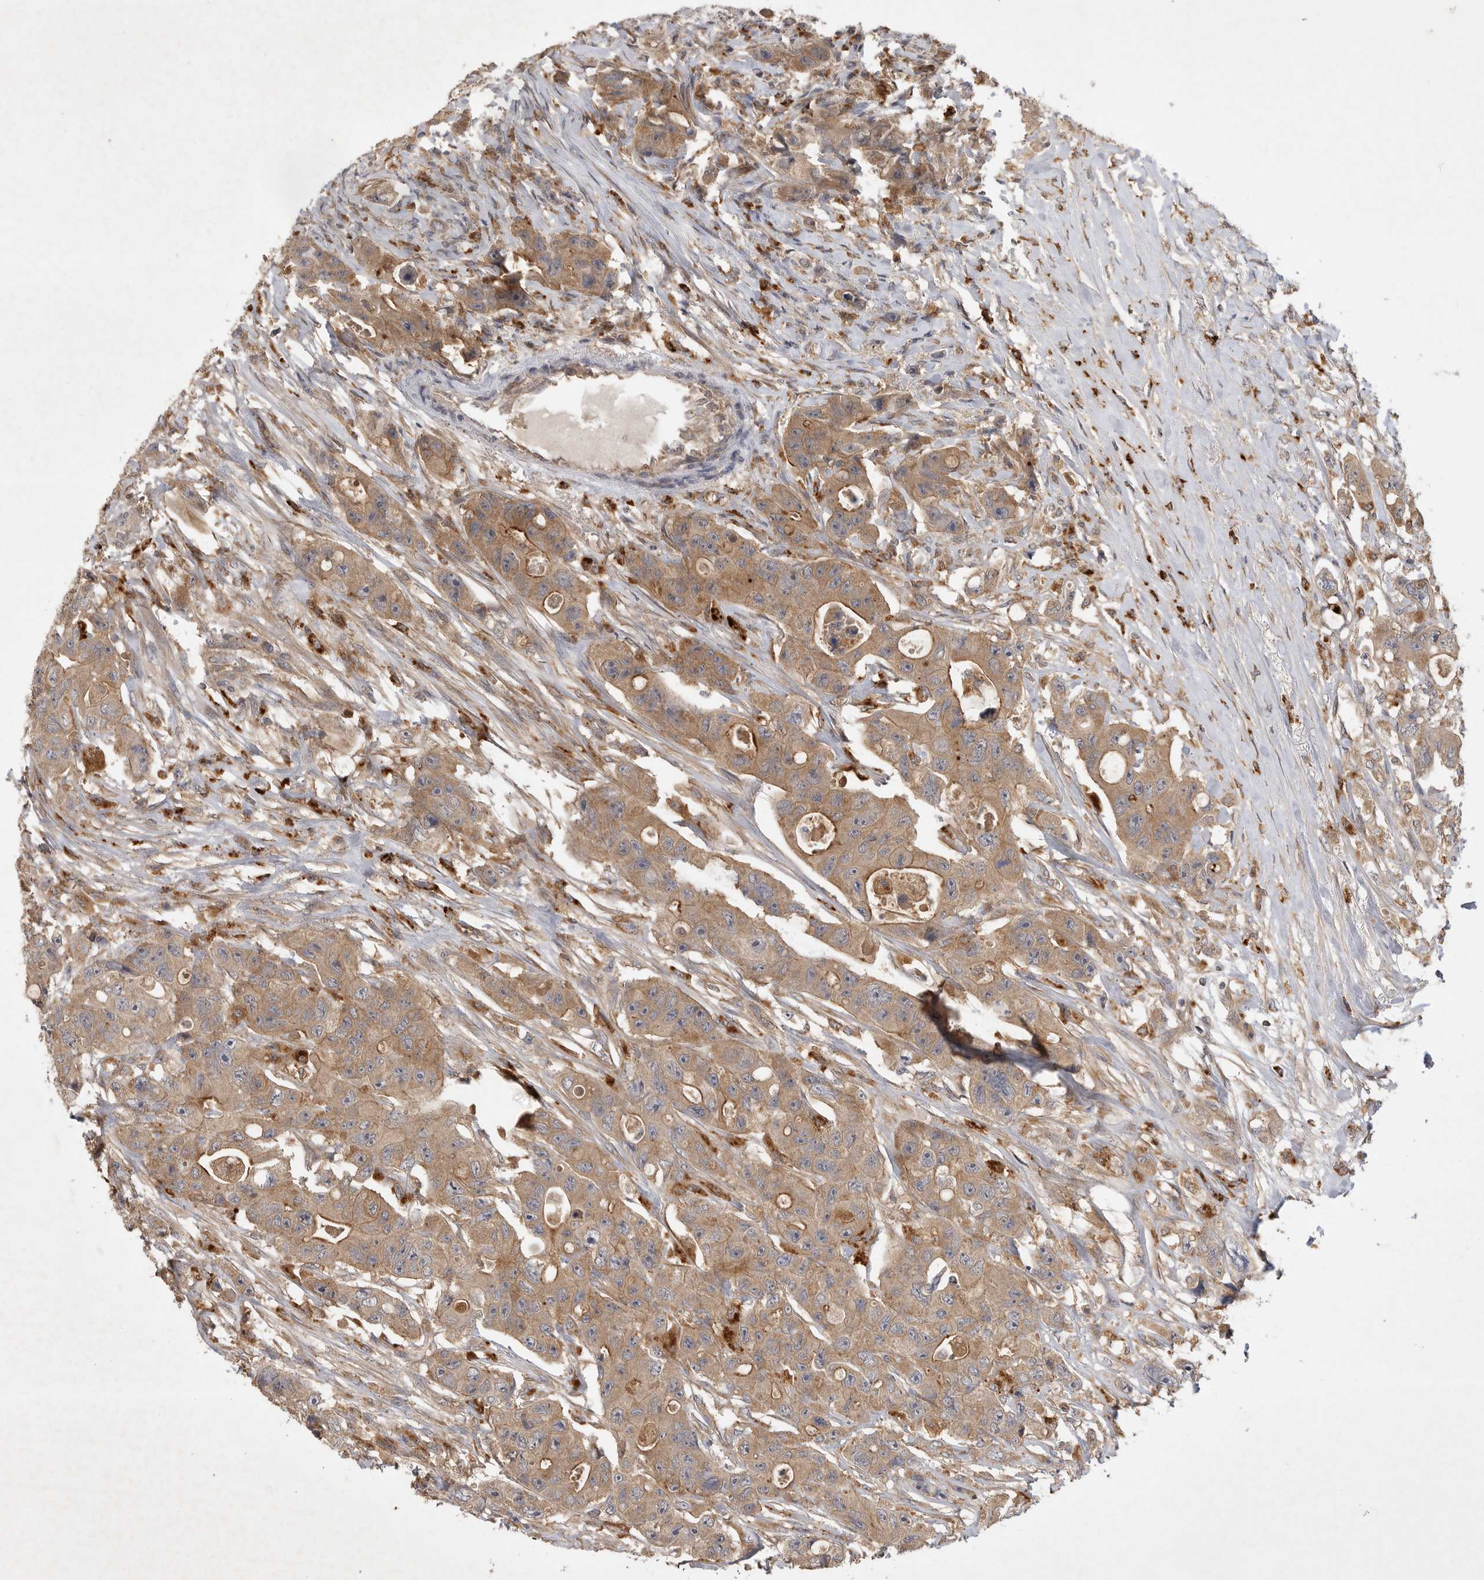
{"staining": {"intensity": "moderate", "quantity": ">75%", "location": "cytoplasmic/membranous"}, "tissue": "colorectal cancer", "cell_type": "Tumor cells", "image_type": "cancer", "snomed": [{"axis": "morphology", "description": "Adenocarcinoma, NOS"}, {"axis": "topography", "description": "Colon"}], "caption": "Colorectal cancer (adenocarcinoma) stained with DAB (3,3'-diaminobenzidine) immunohistochemistry demonstrates medium levels of moderate cytoplasmic/membranous expression in approximately >75% of tumor cells.", "gene": "ZNF232", "patient": {"sex": "female", "age": 46}}